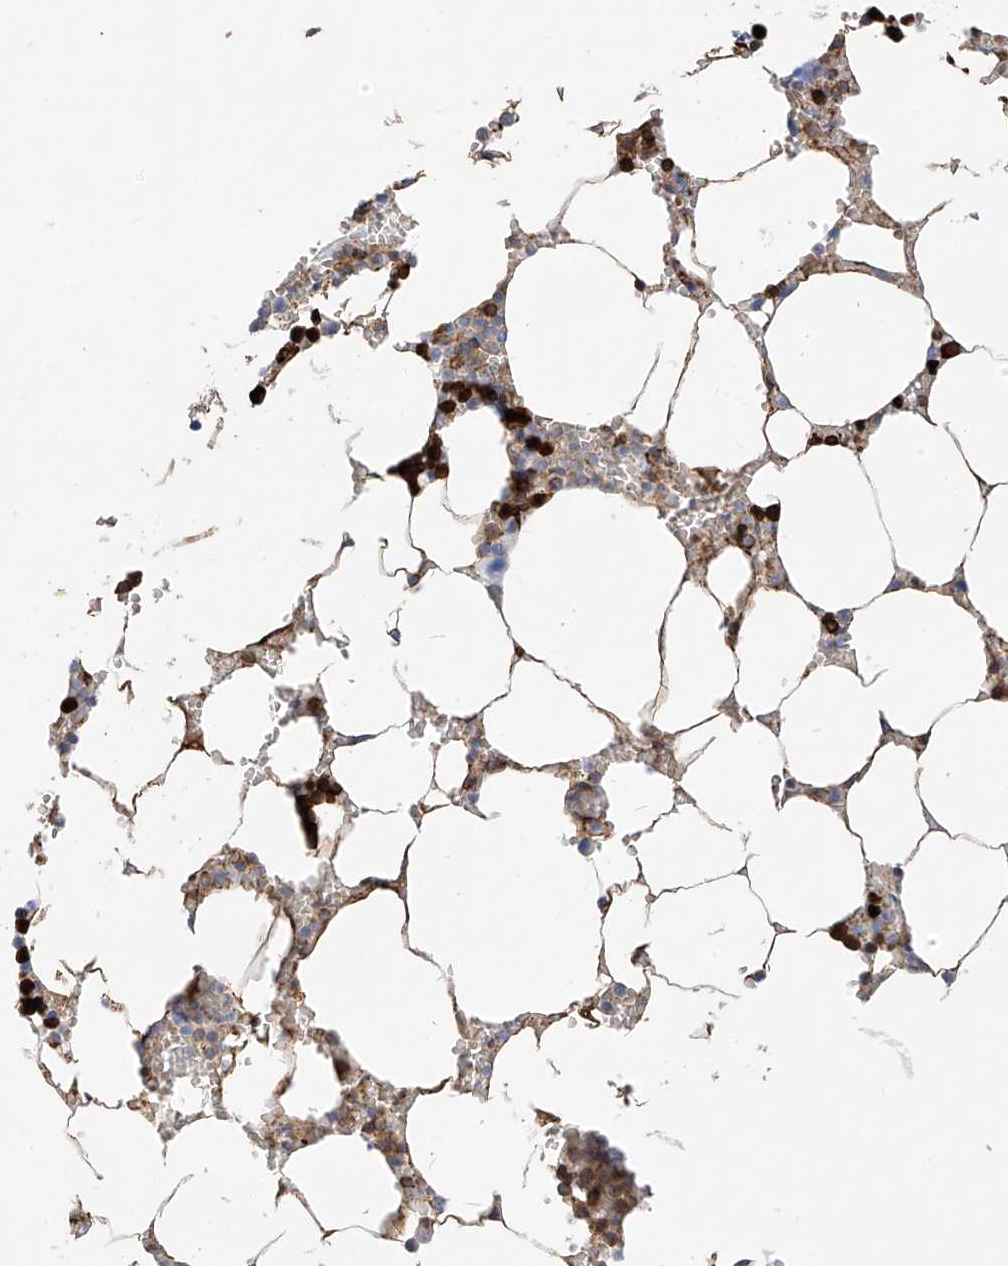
{"staining": {"intensity": "strong", "quantity": "25%-75%", "location": "cytoplasmic/membranous,nuclear"}, "tissue": "bone marrow", "cell_type": "Hematopoietic cells", "image_type": "normal", "snomed": [{"axis": "morphology", "description": "Normal tissue, NOS"}, {"axis": "topography", "description": "Bone marrow"}], "caption": "Benign bone marrow displays strong cytoplasmic/membranous,nuclear staining in approximately 25%-75% of hematopoietic cells, visualized by immunohistochemistry.", "gene": "TXNDC9", "patient": {"sex": "male", "age": 70}}